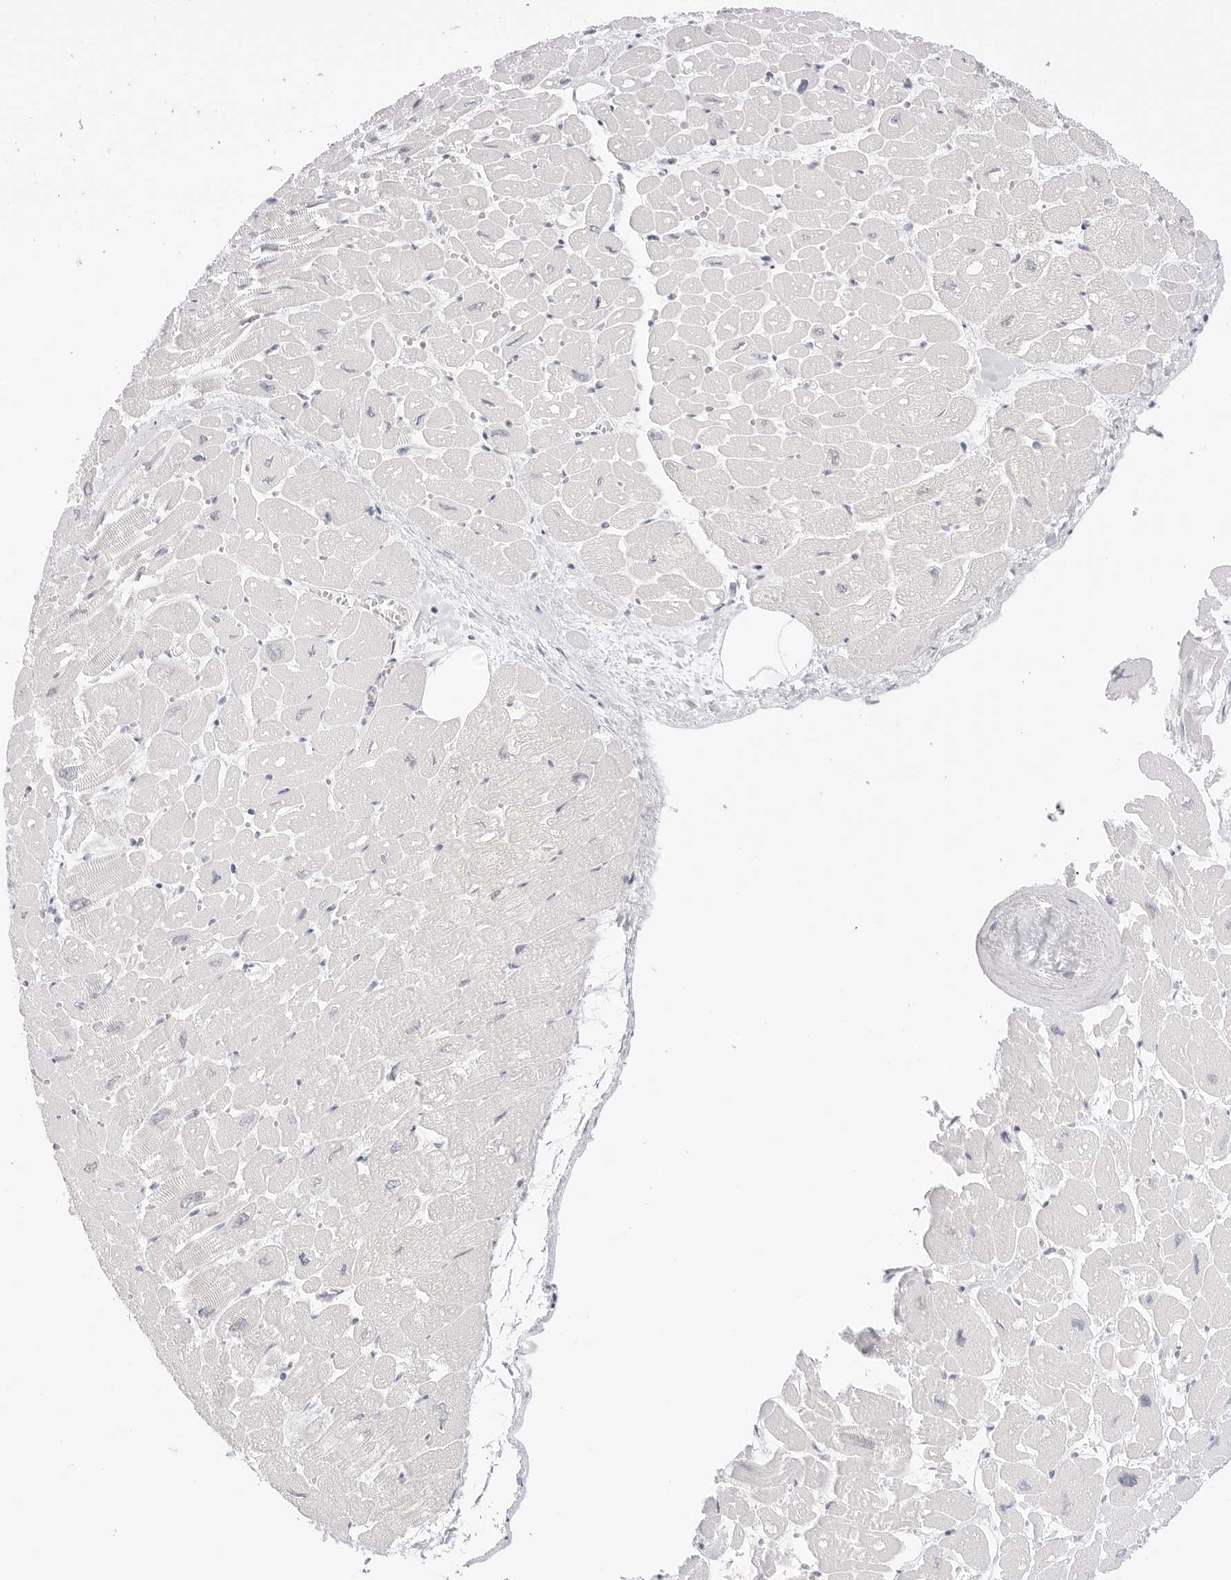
{"staining": {"intensity": "negative", "quantity": "none", "location": "none"}, "tissue": "heart muscle", "cell_type": "Cardiomyocytes", "image_type": "normal", "snomed": [{"axis": "morphology", "description": "Normal tissue, NOS"}, {"axis": "topography", "description": "Heart"}], "caption": "Protein analysis of benign heart muscle reveals no significant staining in cardiomyocytes.", "gene": "HMGCS2", "patient": {"sex": "male", "age": 54}}